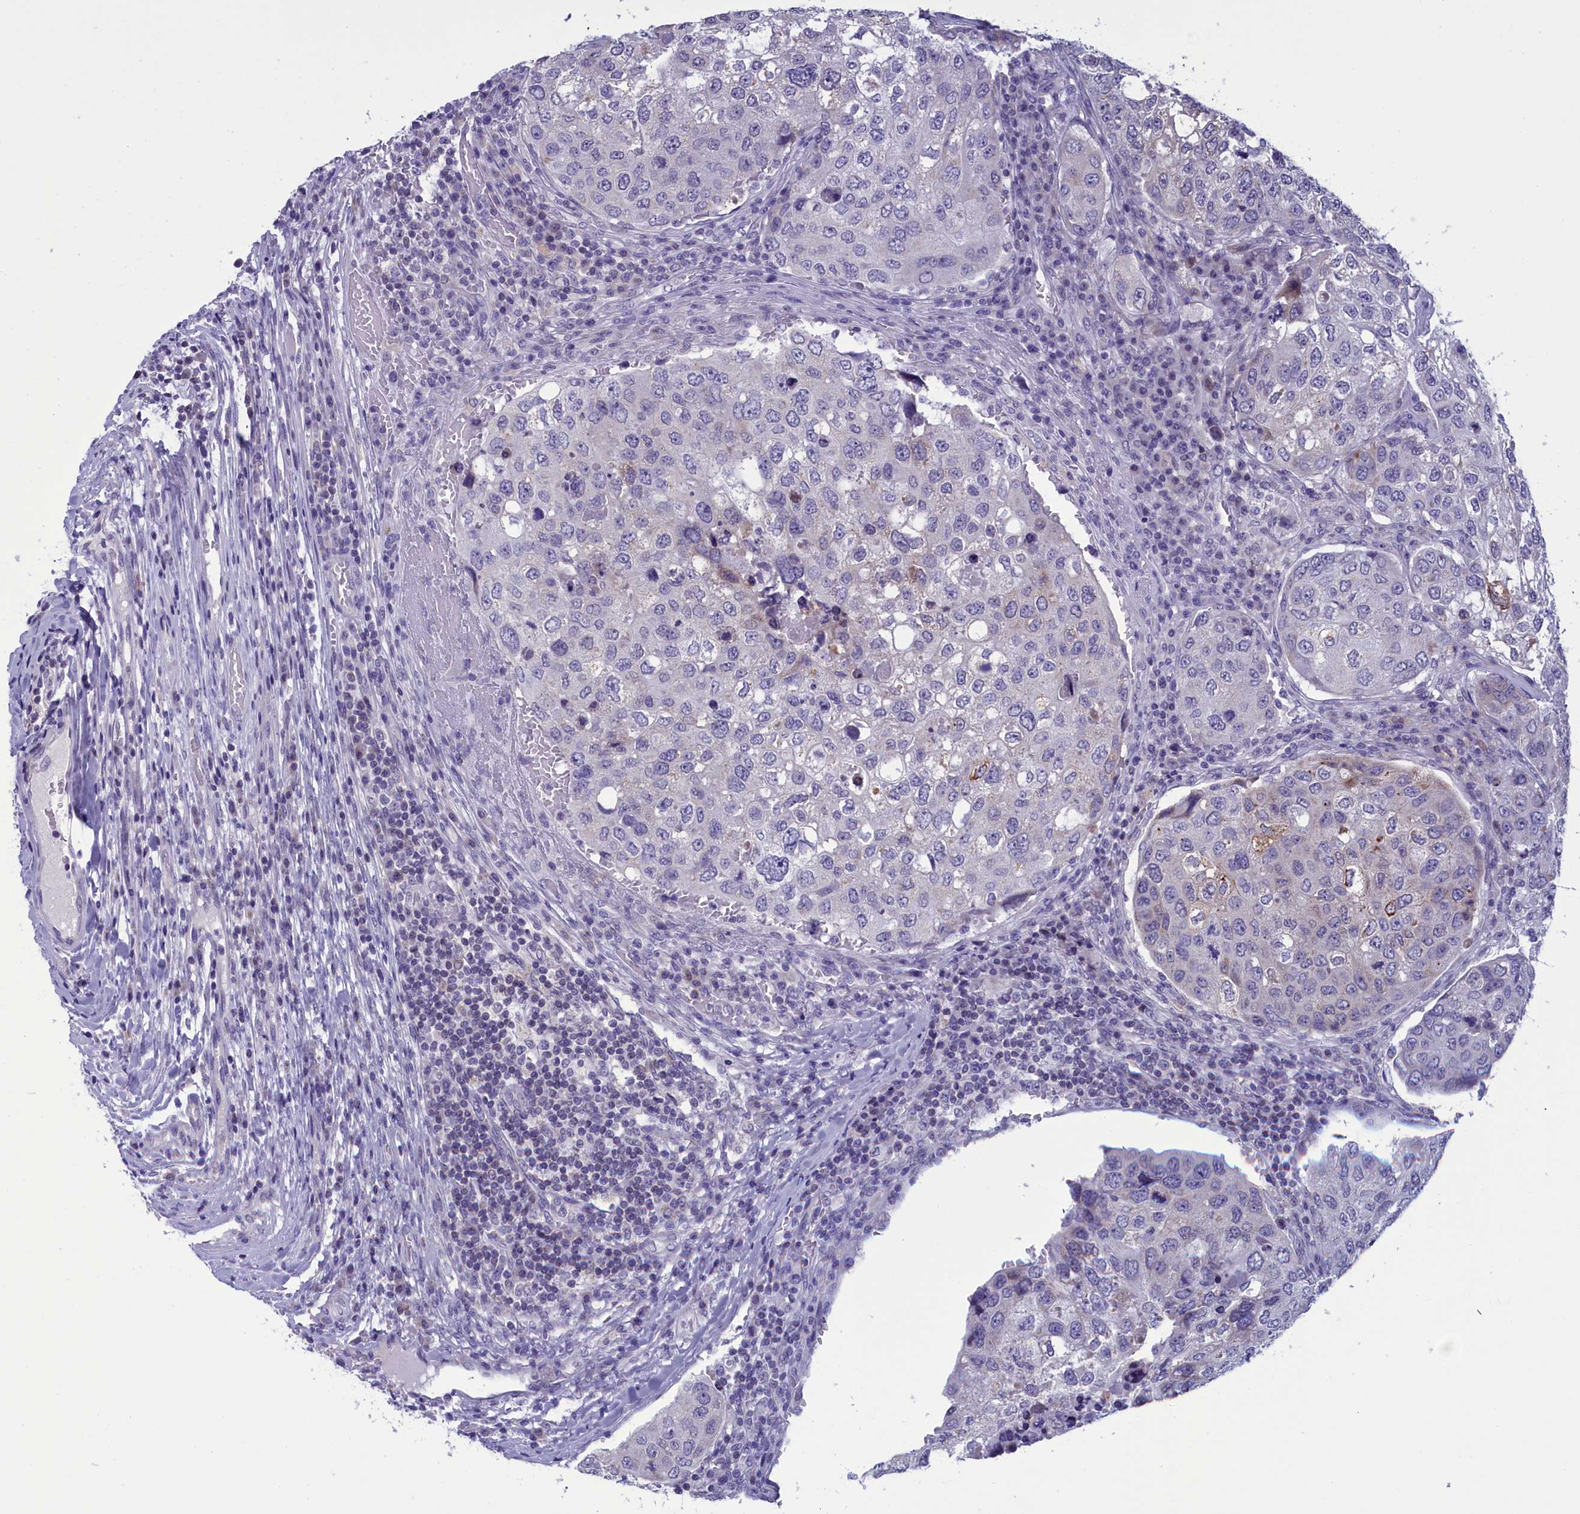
{"staining": {"intensity": "negative", "quantity": "none", "location": "none"}, "tissue": "urothelial cancer", "cell_type": "Tumor cells", "image_type": "cancer", "snomed": [{"axis": "morphology", "description": "Urothelial carcinoma, High grade"}, {"axis": "topography", "description": "Lymph node"}, {"axis": "topography", "description": "Urinary bladder"}], "caption": "Tumor cells show no significant protein positivity in urothelial carcinoma (high-grade).", "gene": "PARS2", "patient": {"sex": "male", "age": 51}}